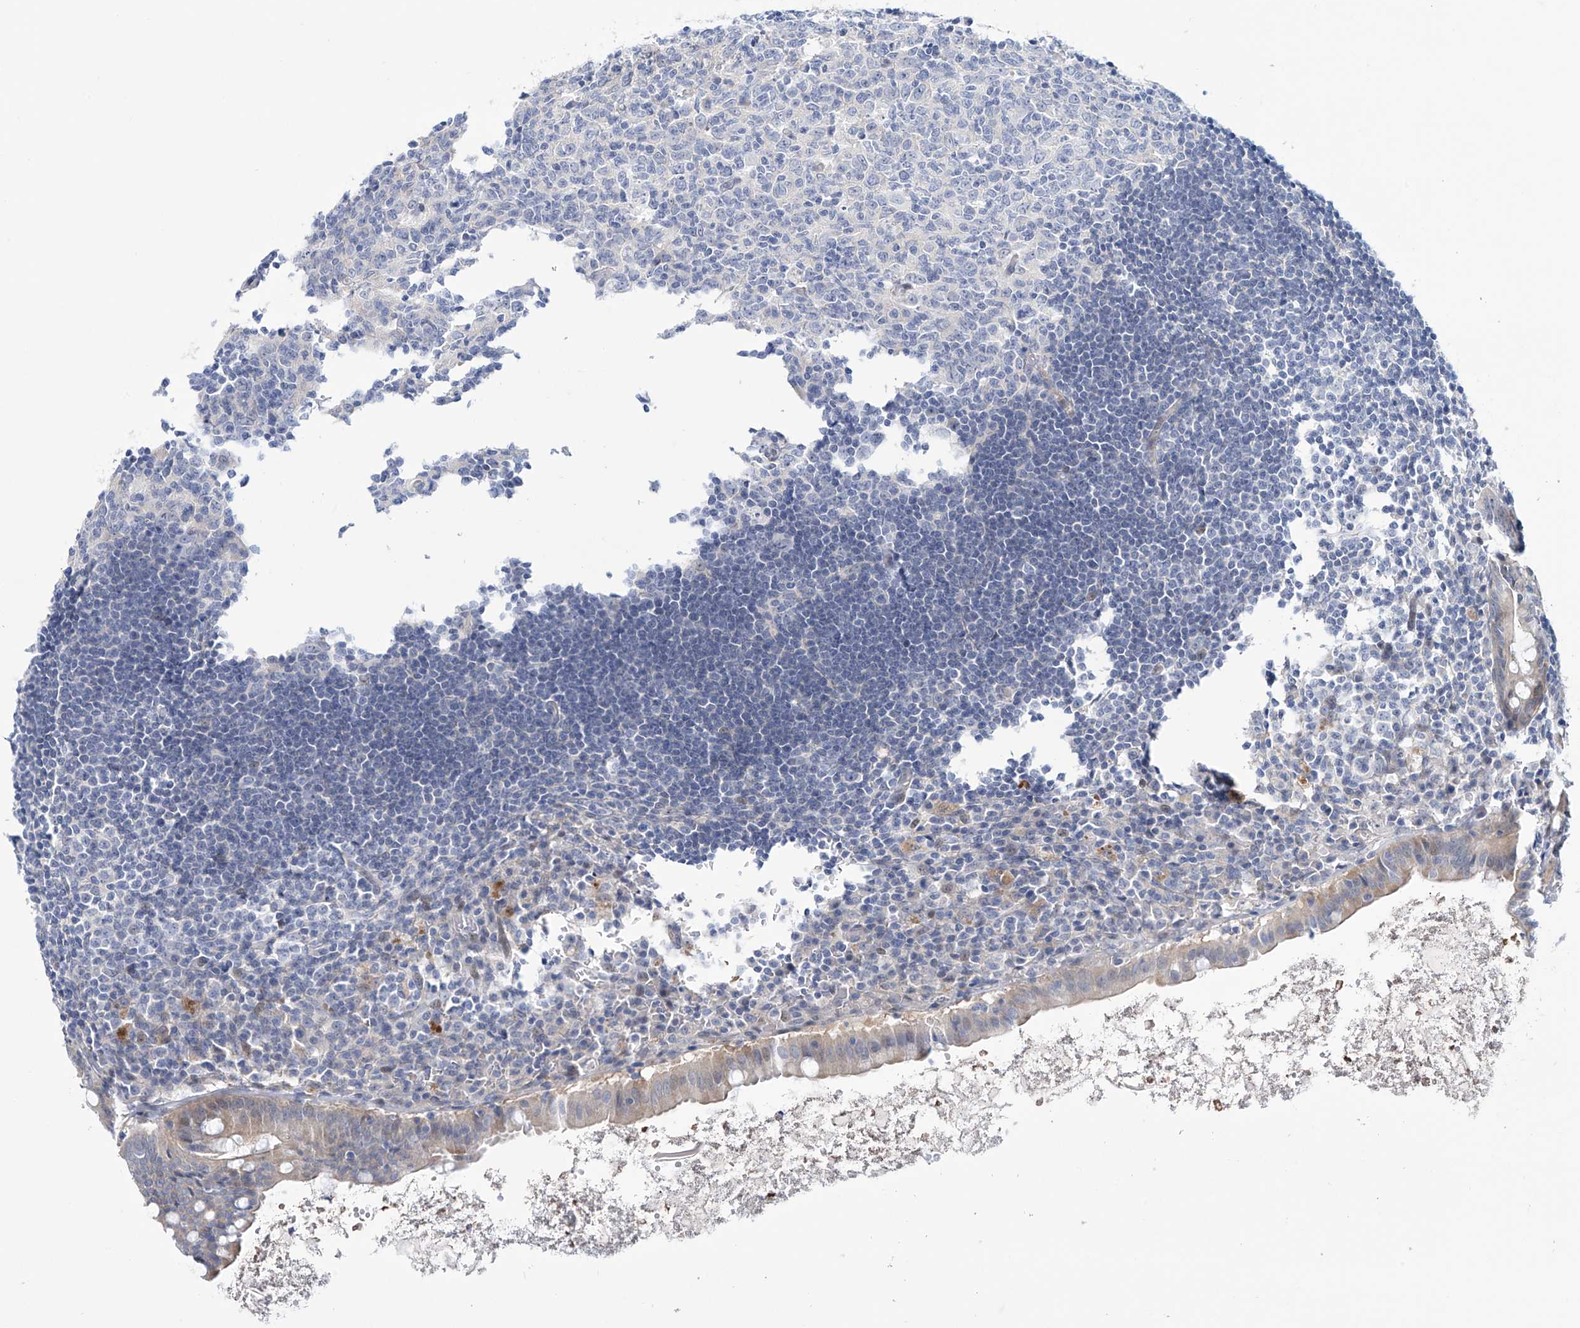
{"staining": {"intensity": "weak", "quantity": "25%-75%", "location": "cytoplasmic/membranous"}, "tissue": "appendix", "cell_type": "Glandular cells", "image_type": "normal", "snomed": [{"axis": "morphology", "description": "Normal tissue, NOS"}, {"axis": "topography", "description": "Appendix"}], "caption": "Brown immunohistochemical staining in normal human appendix reveals weak cytoplasmic/membranous staining in approximately 25%-75% of glandular cells. (DAB = brown stain, brightfield microscopy at high magnification).", "gene": "TRIM60", "patient": {"sex": "female", "age": 54}}